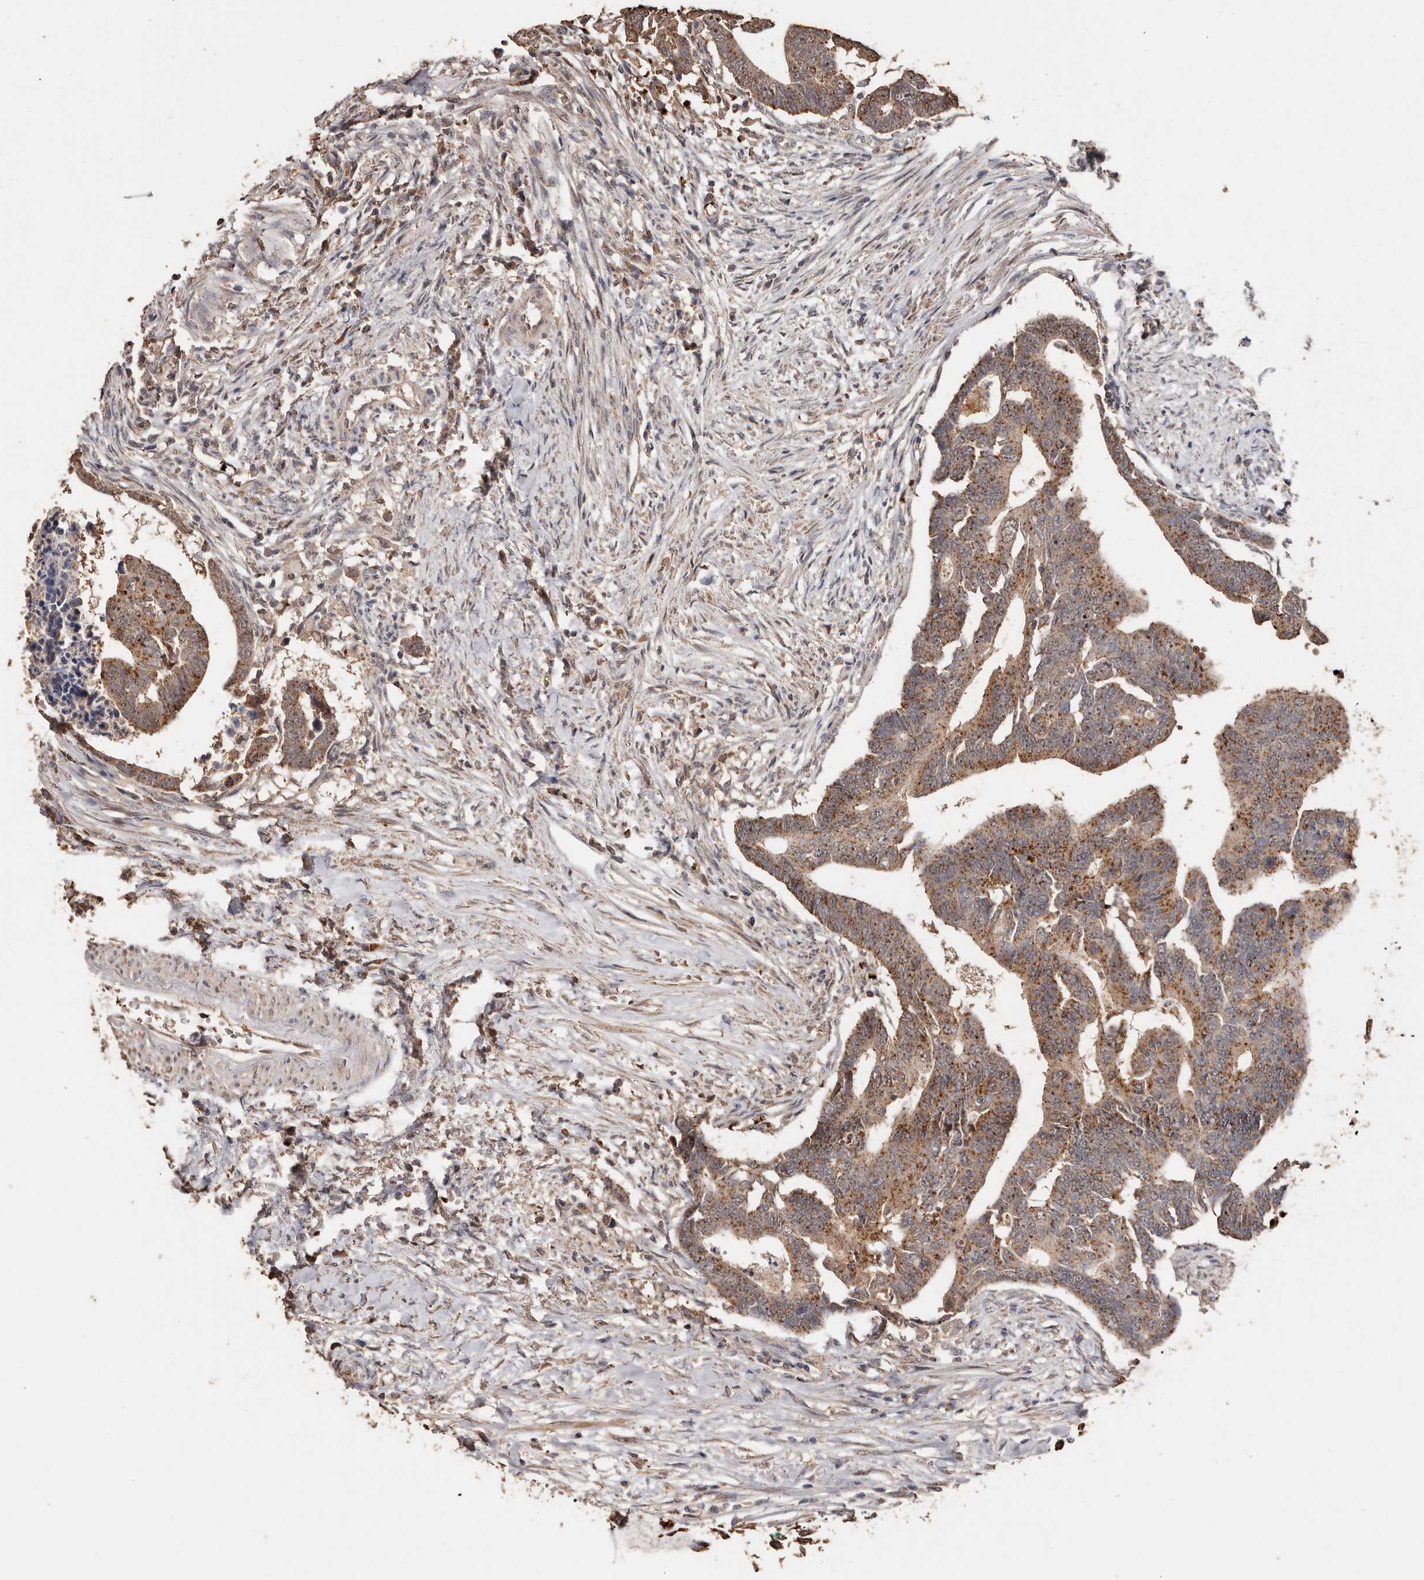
{"staining": {"intensity": "moderate", "quantity": ">75%", "location": "cytoplasmic/membranous"}, "tissue": "colorectal cancer", "cell_type": "Tumor cells", "image_type": "cancer", "snomed": [{"axis": "morphology", "description": "Adenocarcinoma, NOS"}, {"axis": "topography", "description": "Rectum"}], "caption": "Immunohistochemical staining of human adenocarcinoma (colorectal) shows medium levels of moderate cytoplasmic/membranous protein staining in approximately >75% of tumor cells. Immunohistochemistry (ihc) stains the protein of interest in brown and the nuclei are stained blue.", "gene": "GRAMD2A", "patient": {"sex": "female", "age": 65}}